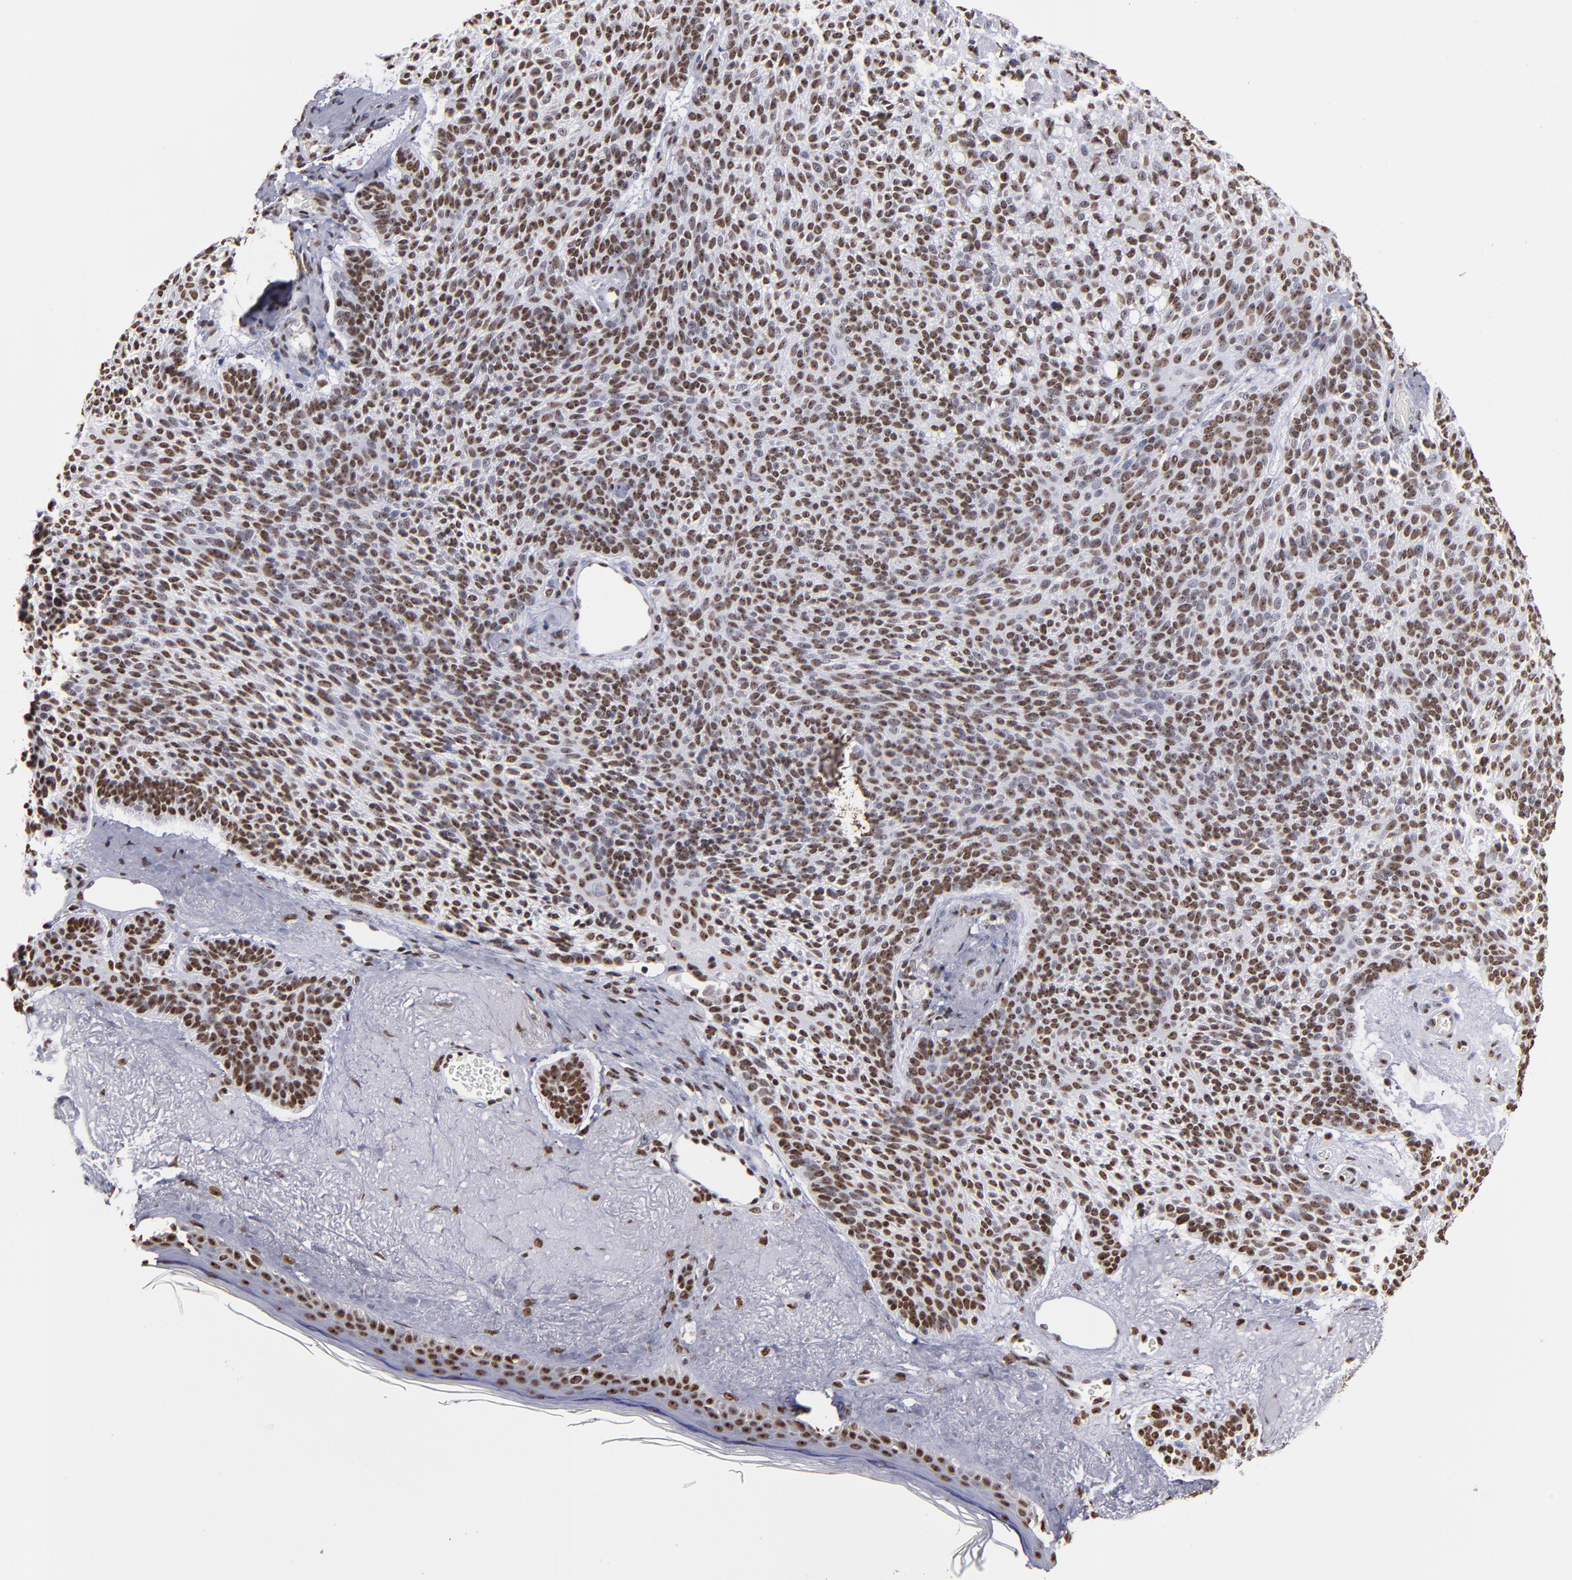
{"staining": {"intensity": "strong", "quantity": ">75%", "location": "nuclear"}, "tissue": "skin cancer", "cell_type": "Tumor cells", "image_type": "cancer", "snomed": [{"axis": "morphology", "description": "Normal tissue, NOS"}, {"axis": "morphology", "description": "Basal cell carcinoma"}, {"axis": "topography", "description": "Skin"}], "caption": "Skin basal cell carcinoma stained with a protein marker demonstrates strong staining in tumor cells.", "gene": "HNRNPA2B1", "patient": {"sex": "female", "age": 70}}